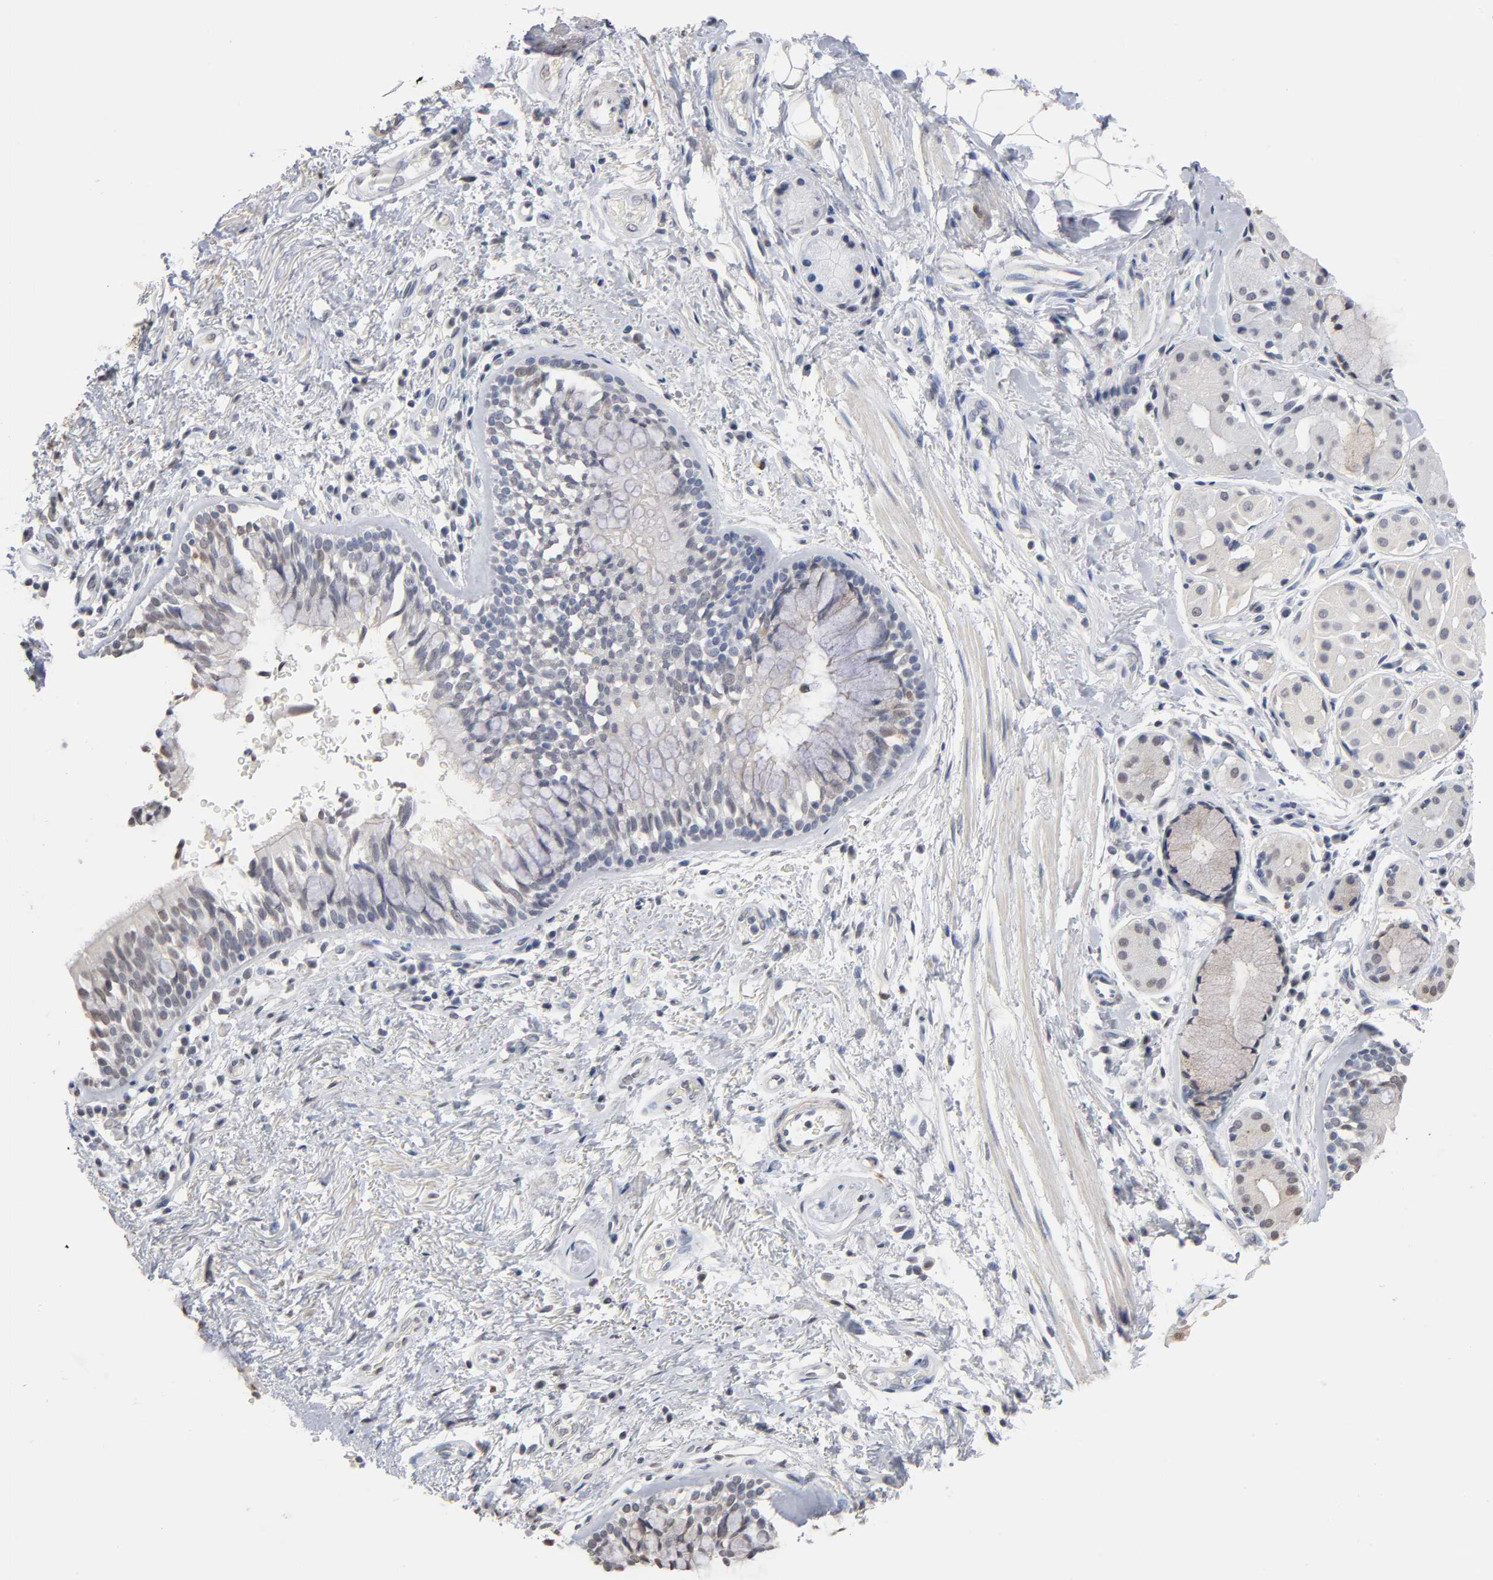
{"staining": {"intensity": "weak", "quantity": "25%-75%", "location": "cytoplasmic/membranous,nuclear"}, "tissue": "bronchus", "cell_type": "Respiratory epithelial cells", "image_type": "normal", "snomed": [{"axis": "morphology", "description": "Normal tissue, NOS"}, {"axis": "morphology", "description": "Adenocarcinoma, NOS"}, {"axis": "topography", "description": "Bronchus"}, {"axis": "topography", "description": "Lung"}], "caption": "An immunohistochemistry image of benign tissue is shown. Protein staining in brown shows weak cytoplasmic/membranous,nuclear positivity in bronchus within respiratory epithelial cells.", "gene": "CRABP2", "patient": {"sex": "male", "age": 71}}